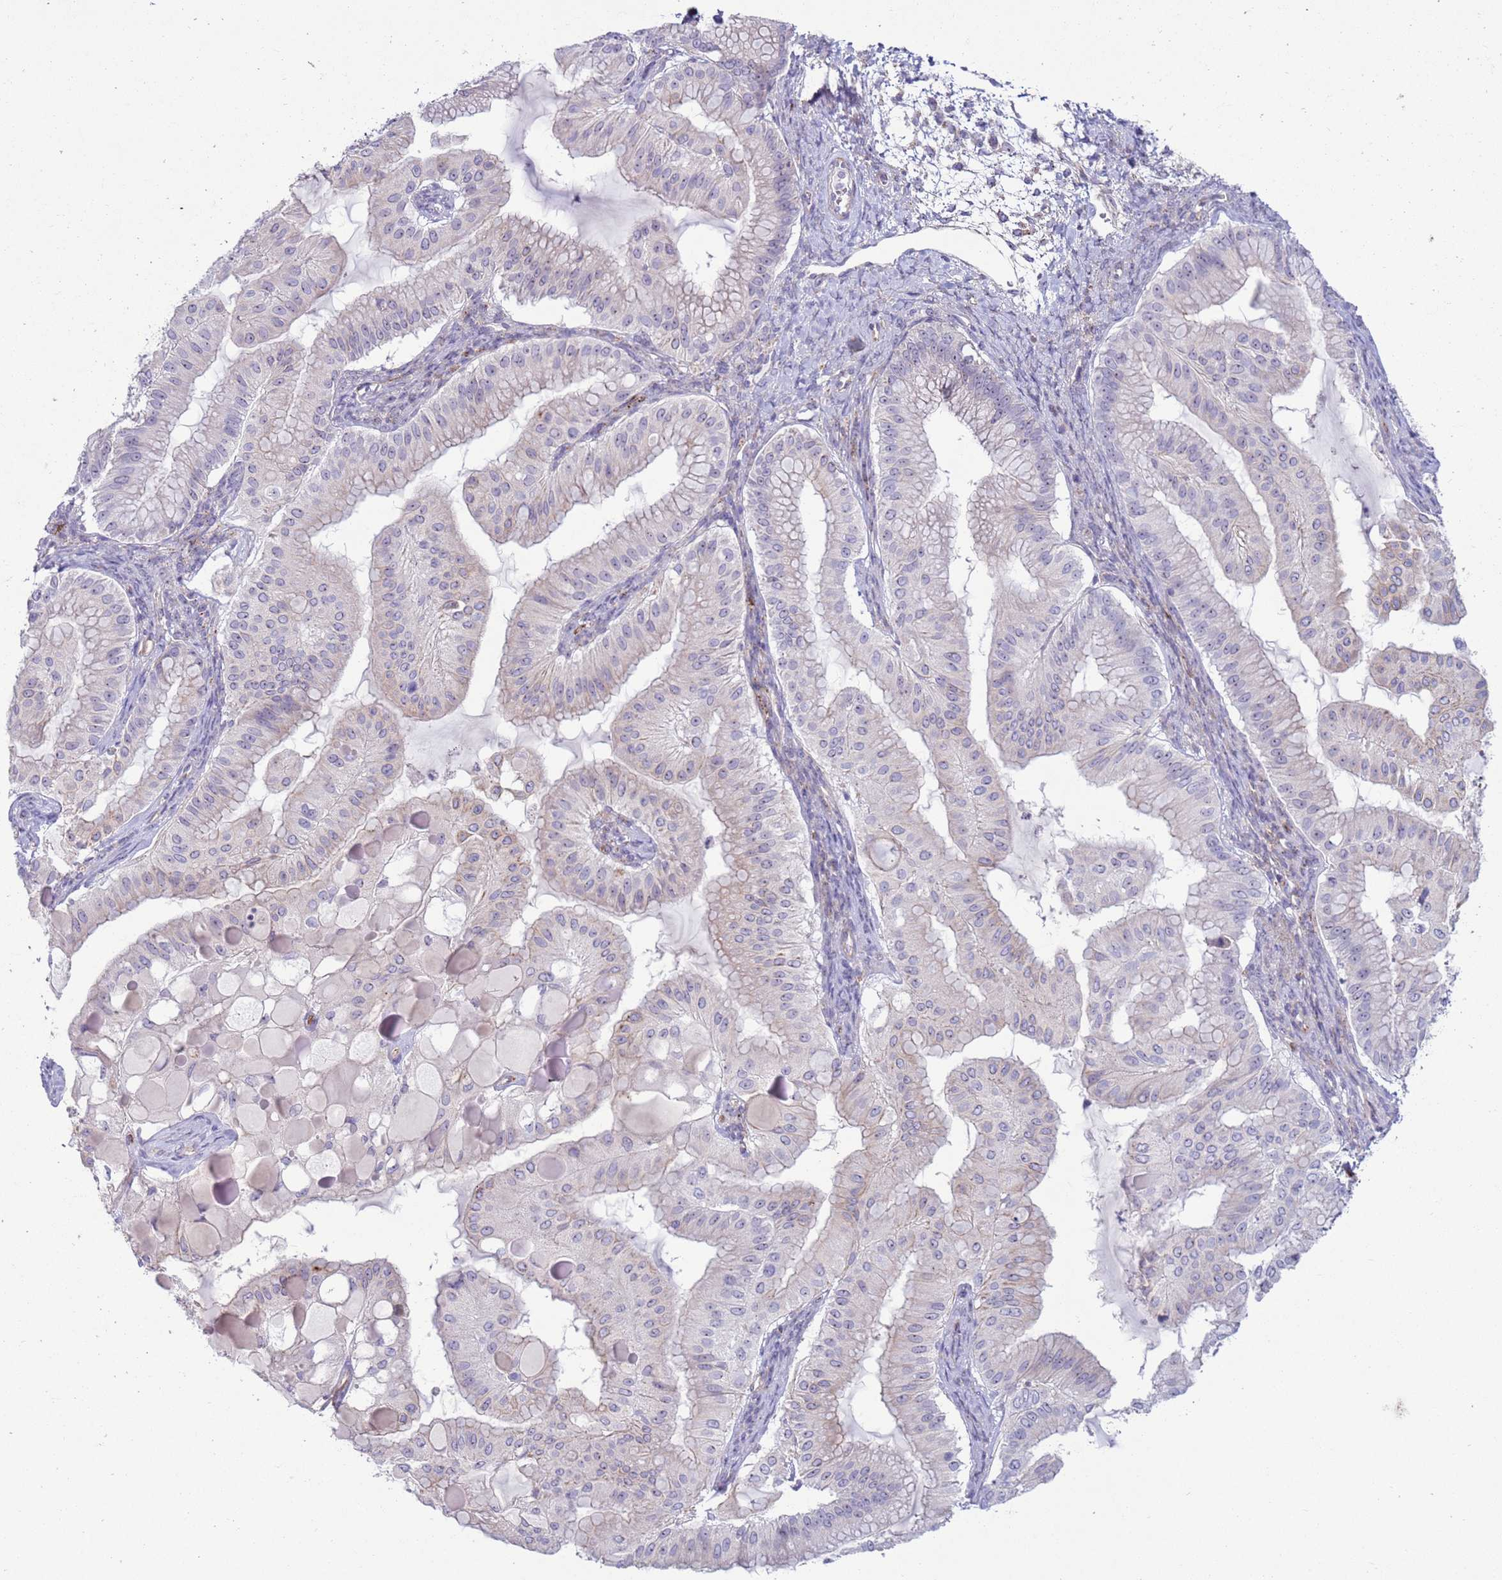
{"staining": {"intensity": "negative", "quantity": "none", "location": "none"}, "tissue": "ovarian cancer", "cell_type": "Tumor cells", "image_type": "cancer", "snomed": [{"axis": "morphology", "description": "Cystadenocarcinoma, mucinous, NOS"}, {"axis": "topography", "description": "Ovary"}], "caption": "IHC of human mucinous cystadenocarcinoma (ovarian) displays no staining in tumor cells. The staining is performed using DAB (3,3'-diaminobenzidine) brown chromogen with nuclei counter-stained in using hematoxylin.", "gene": "HEATR1", "patient": {"sex": "female", "age": 61}}